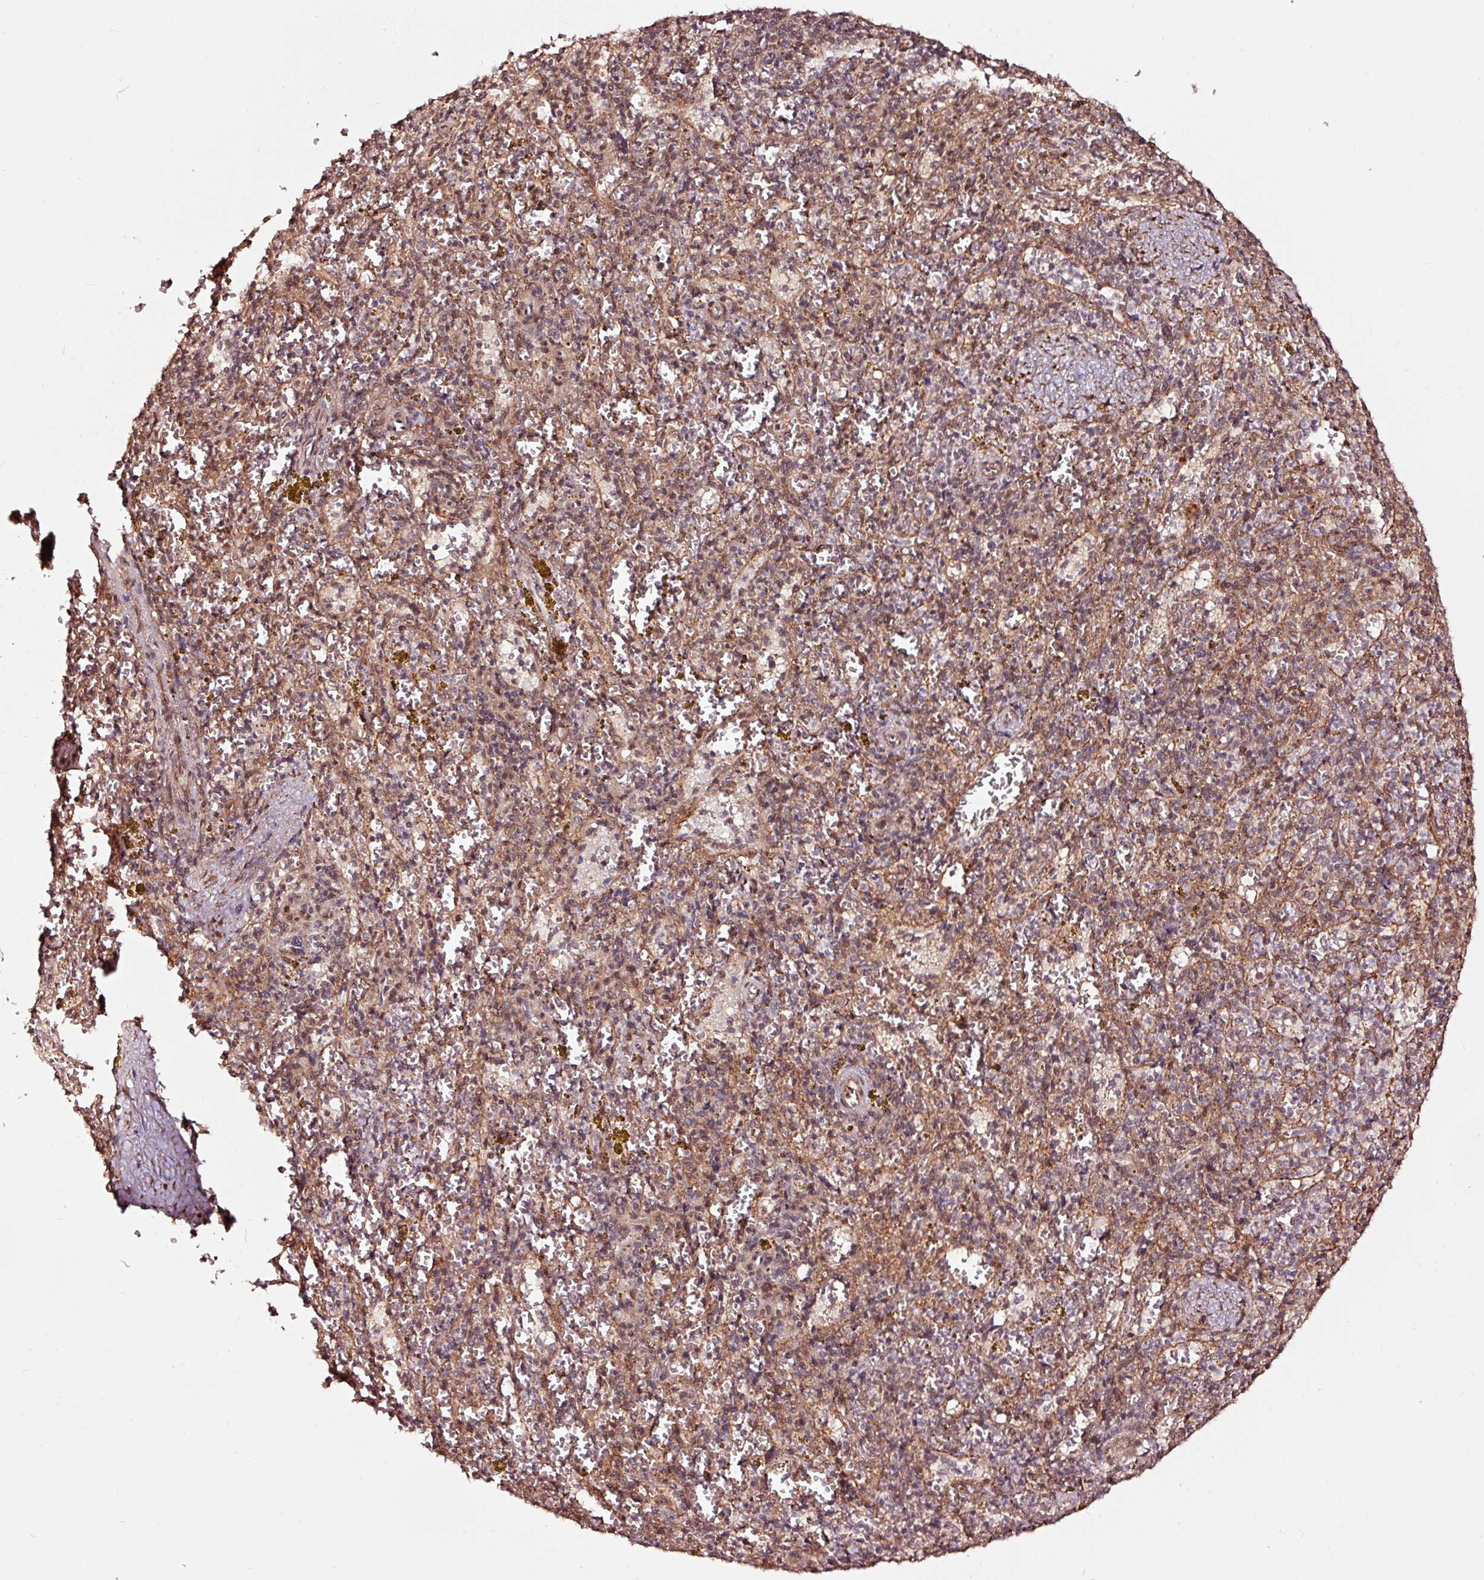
{"staining": {"intensity": "negative", "quantity": "none", "location": "none"}, "tissue": "spleen", "cell_type": "Cells in red pulp", "image_type": "normal", "snomed": [{"axis": "morphology", "description": "Normal tissue, NOS"}, {"axis": "topography", "description": "Spleen"}], "caption": "DAB immunohistochemical staining of unremarkable spleen demonstrates no significant positivity in cells in red pulp. (DAB IHC with hematoxylin counter stain).", "gene": "TPM1", "patient": {"sex": "male", "age": 57}}